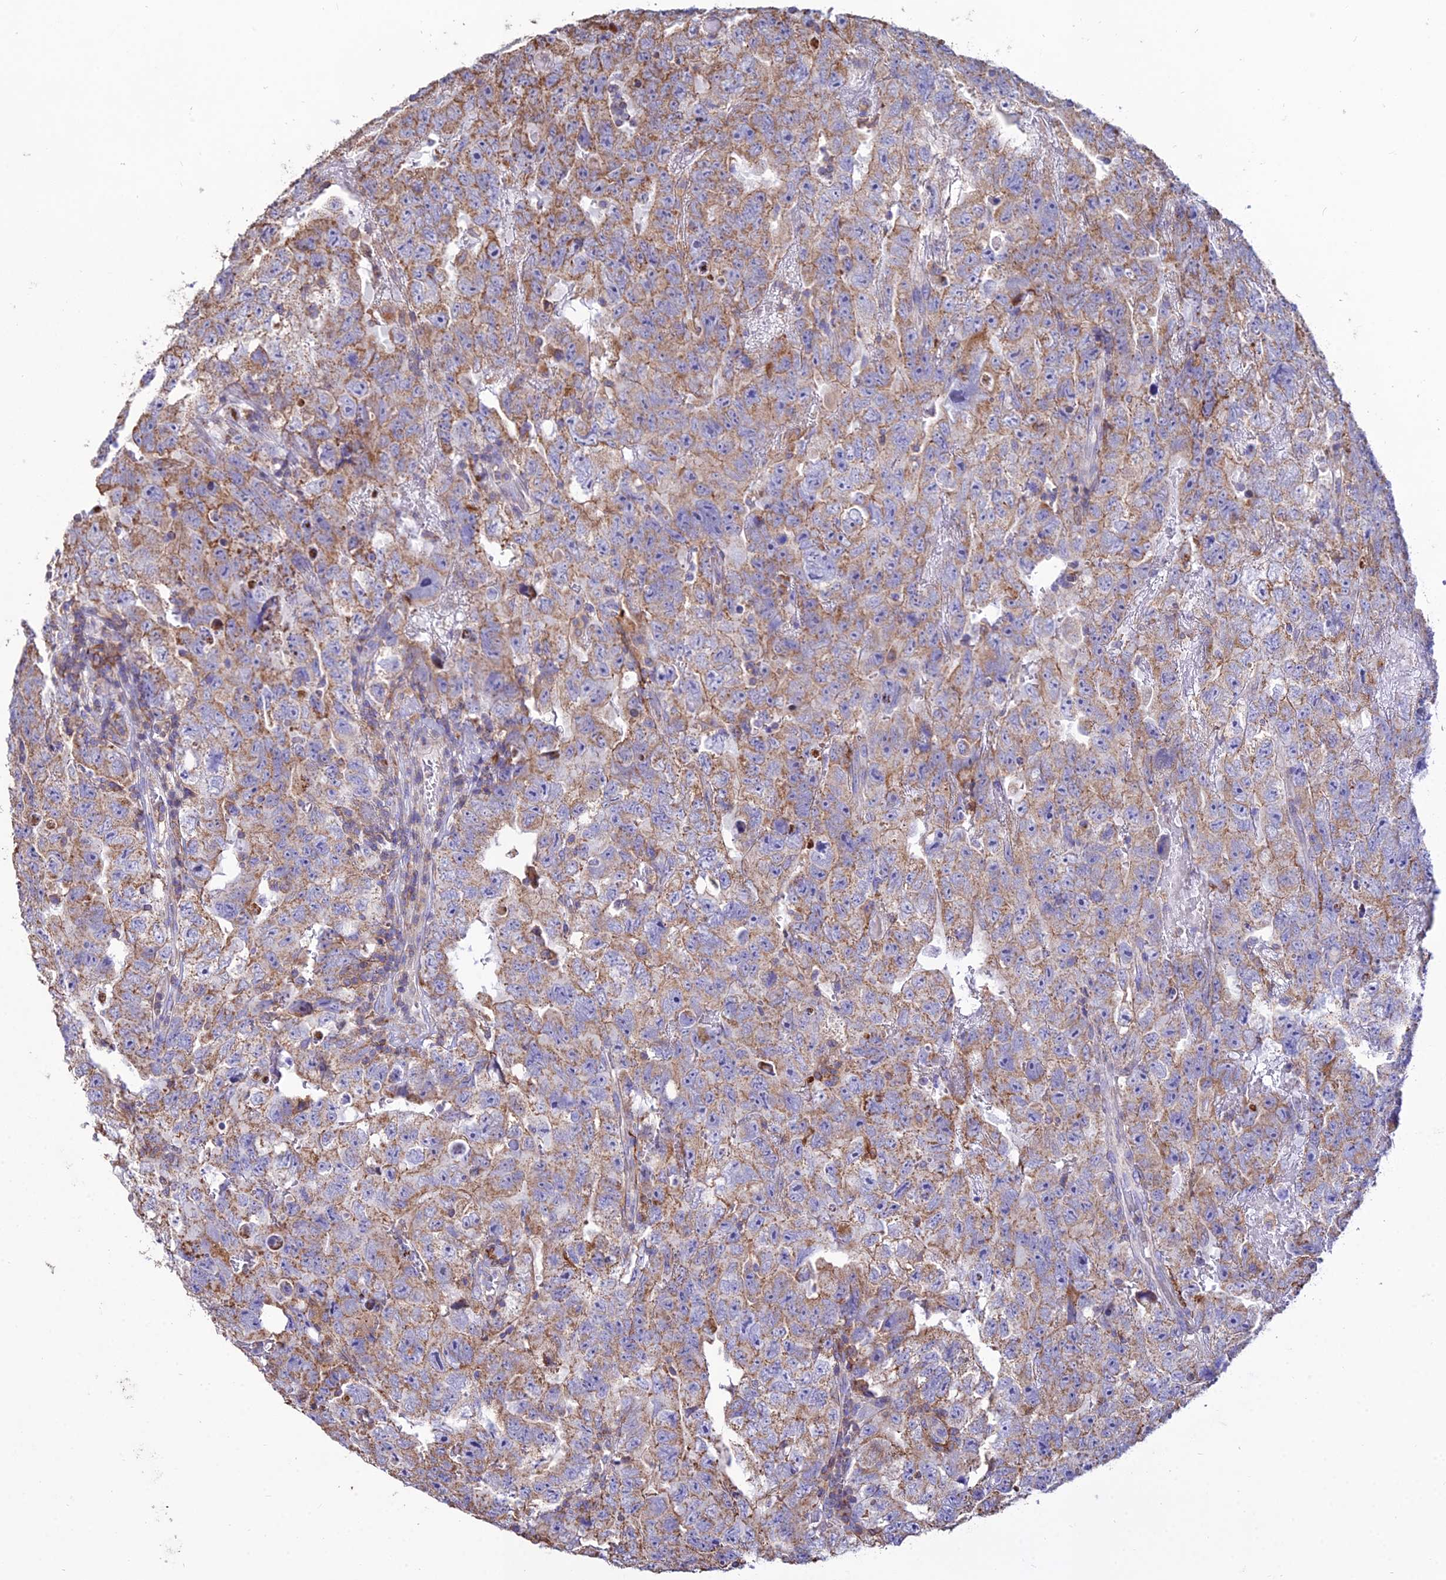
{"staining": {"intensity": "moderate", "quantity": ">75%", "location": "cytoplasmic/membranous"}, "tissue": "testis cancer", "cell_type": "Tumor cells", "image_type": "cancer", "snomed": [{"axis": "morphology", "description": "Carcinoma, Embryonal, NOS"}, {"axis": "topography", "description": "Testis"}], "caption": "Brown immunohistochemical staining in human testis cancer (embryonal carcinoma) exhibits moderate cytoplasmic/membranous positivity in approximately >75% of tumor cells.", "gene": "PNLIPRP3", "patient": {"sex": "male", "age": 45}}